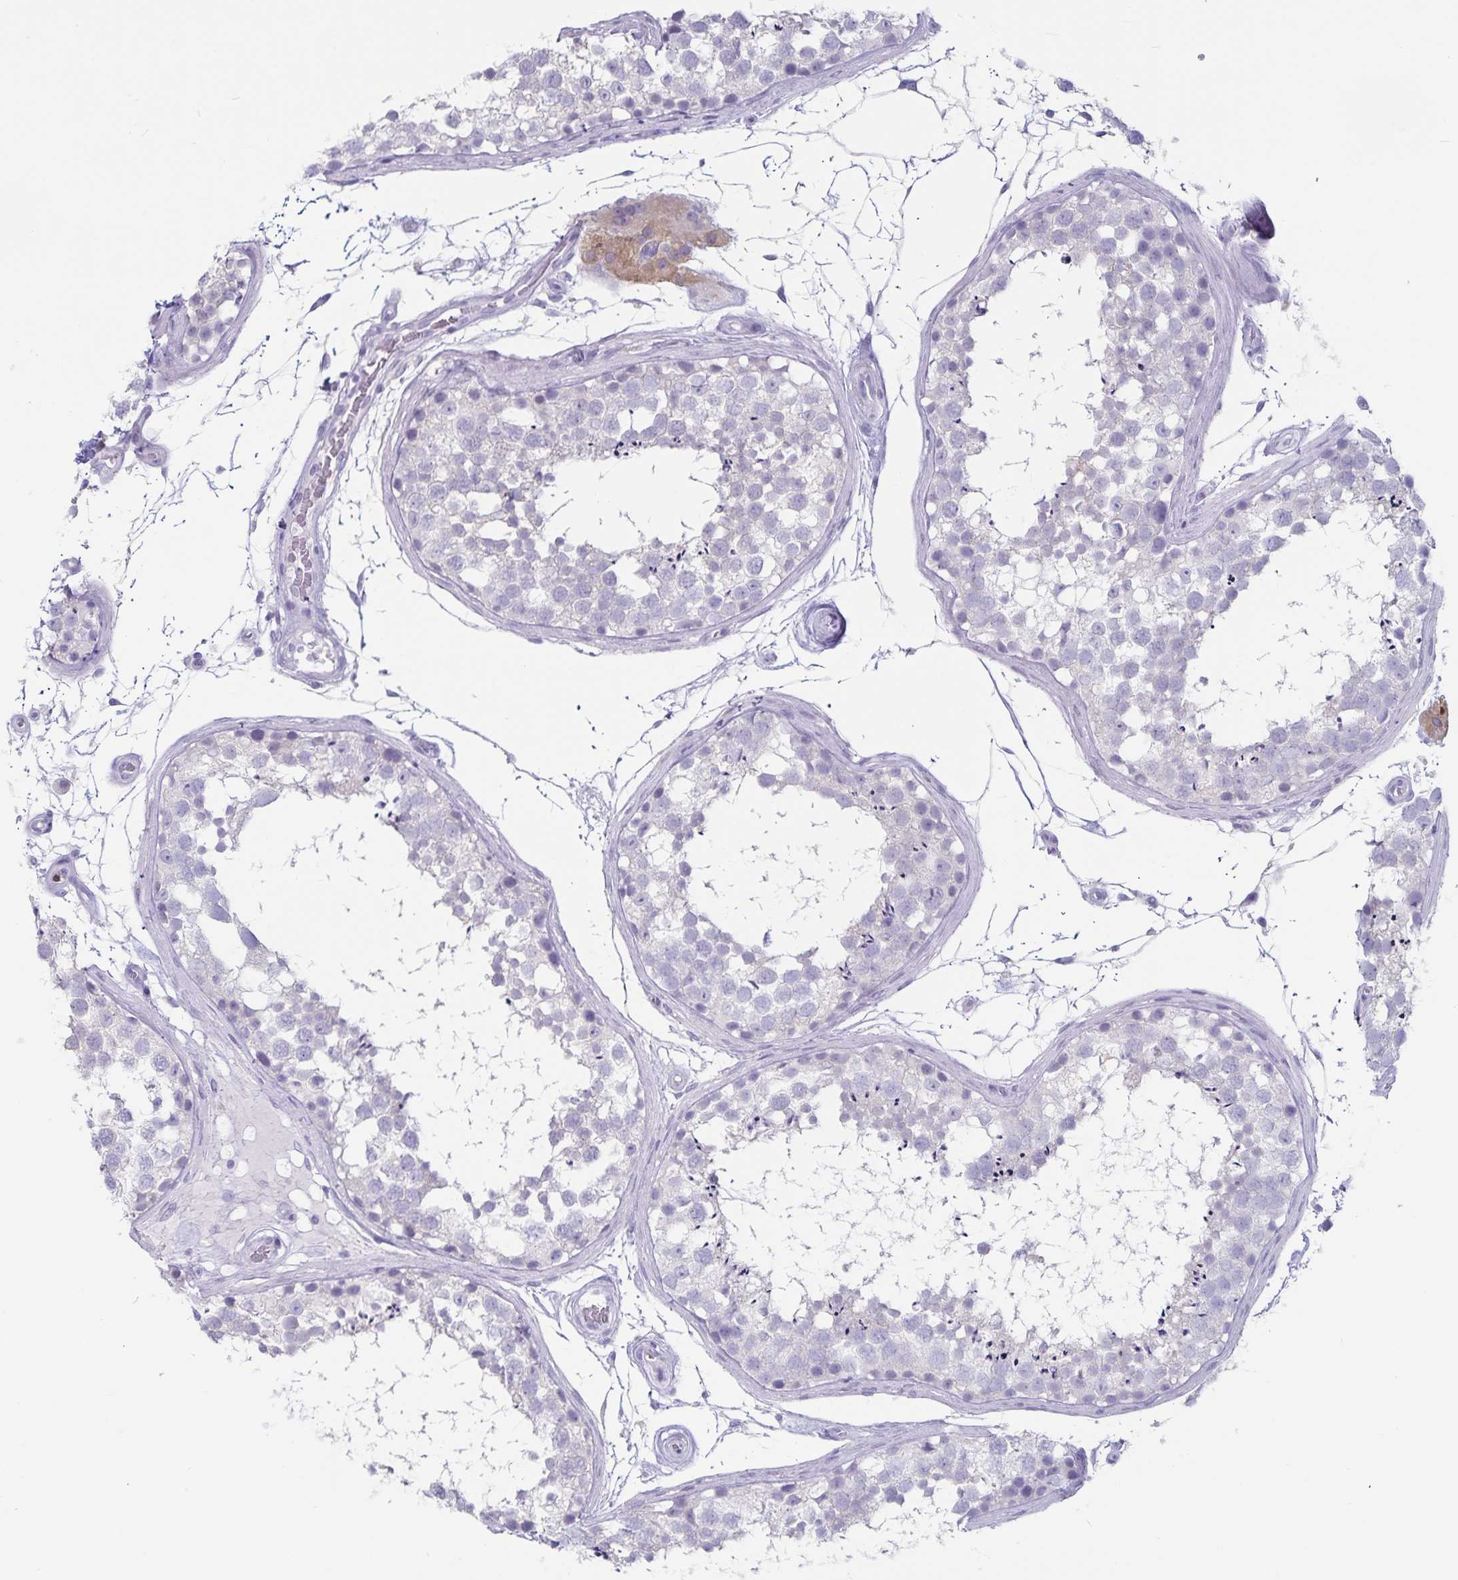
{"staining": {"intensity": "negative", "quantity": "none", "location": "none"}, "tissue": "testis", "cell_type": "Cells in seminiferous ducts", "image_type": "normal", "snomed": [{"axis": "morphology", "description": "Normal tissue, NOS"}, {"axis": "morphology", "description": "Seminoma, NOS"}, {"axis": "topography", "description": "Testis"}], "caption": "This is an IHC photomicrograph of benign testis. There is no expression in cells in seminiferous ducts.", "gene": "GNLY", "patient": {"sex": "male", "age": 65}}